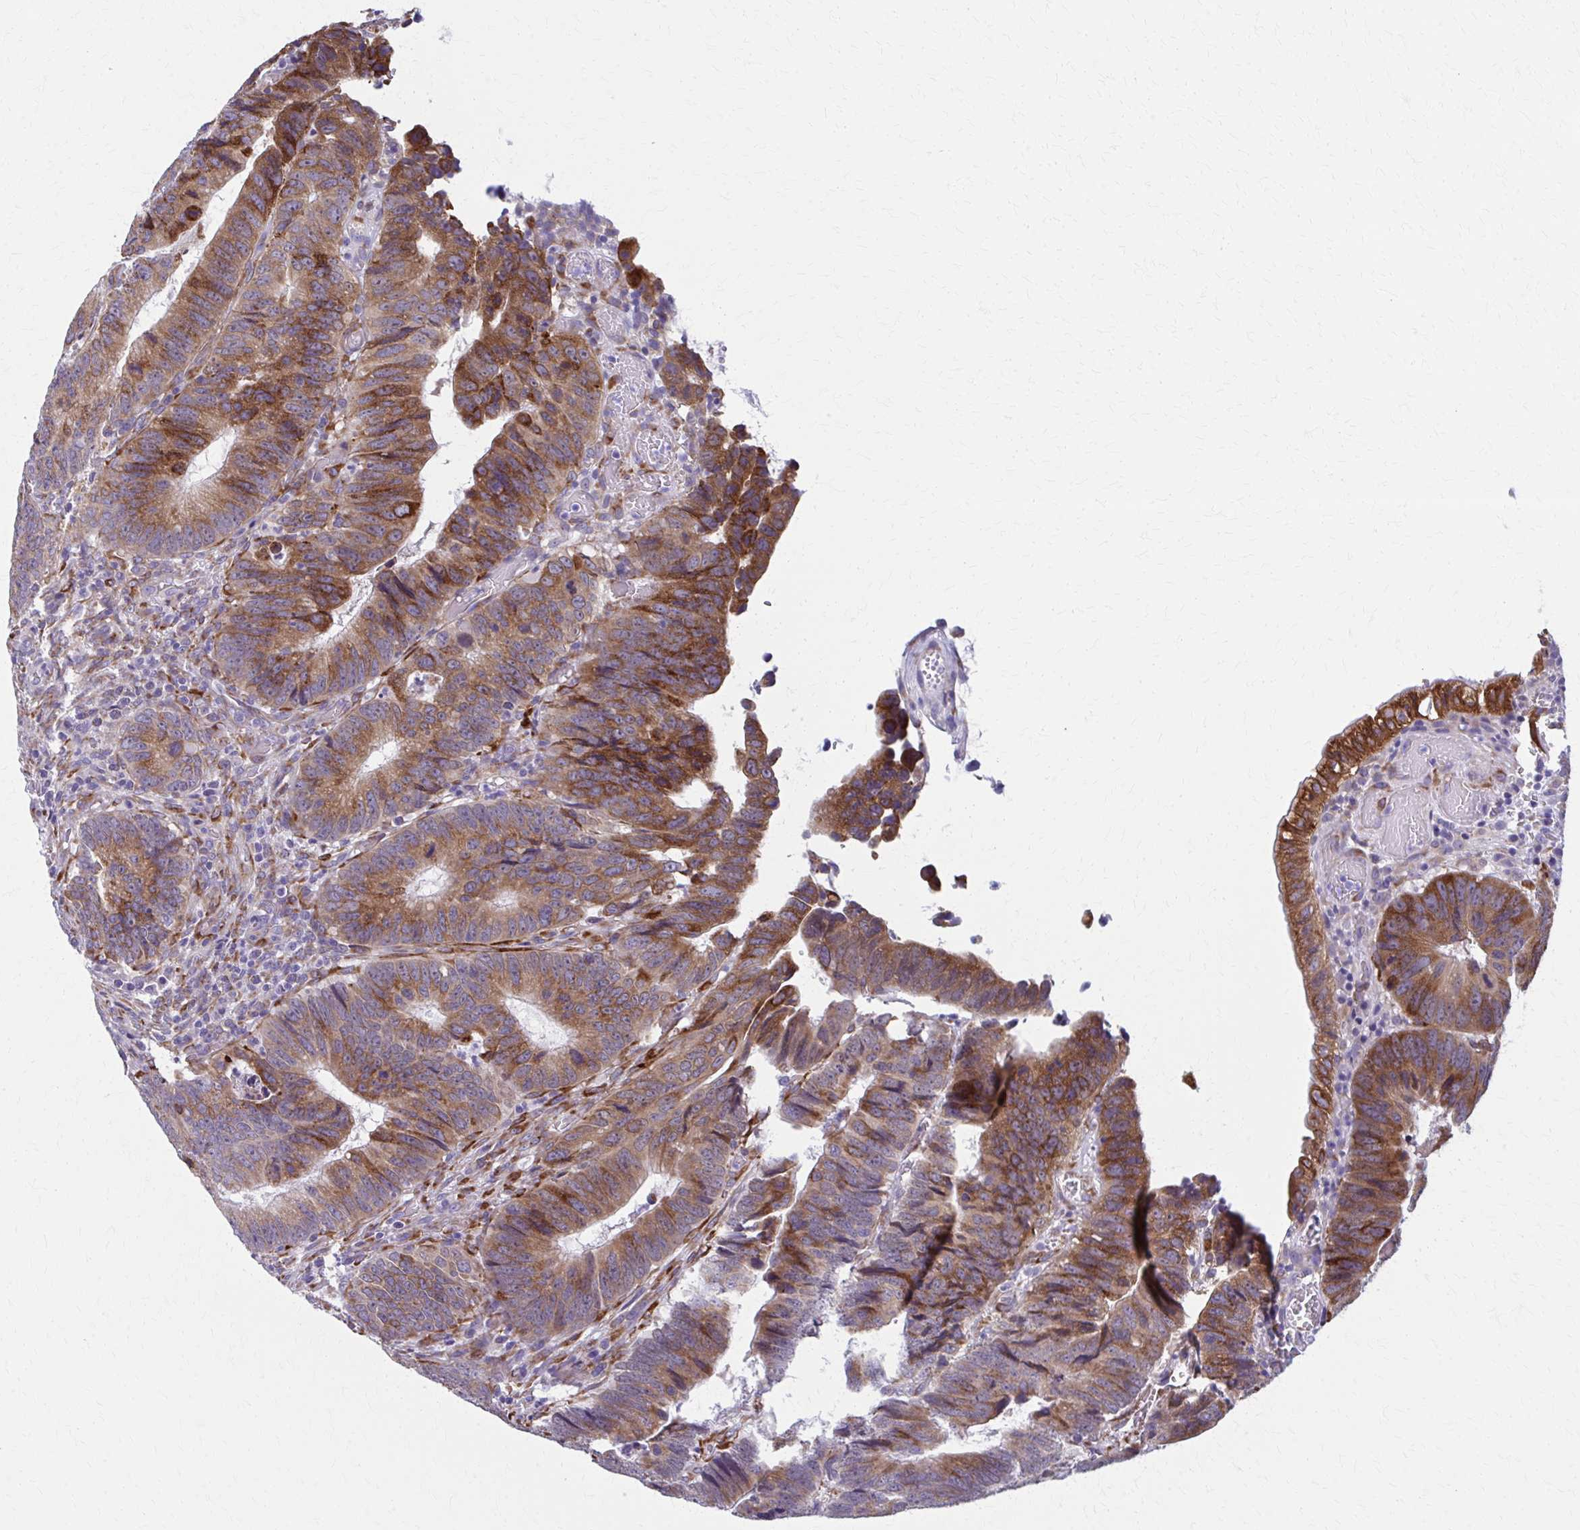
{"staining": {"intensity": "moderate", "quantity": ">75%", "location": "cytoplasmic/membranous"}, "tissue": "colorectal cancer", "cell_type": "Tumor cells", "image_type": "cancer", "snomed": [{"axis": "morphology", "description": "Adenocarcinoma, NOS"}, {"axis": "topography", "description": "Colon"}], "caption": "High-power microscopy captured an immunohistochemistry histopathology image of colorectal cancer, revealing moderate cytoplasmic/membranous expression in about >75% of tumor cells. Nuclei are stained in blue.", "gene": "SPATS2L", "patient": {"sex": "male", "age": 62}}